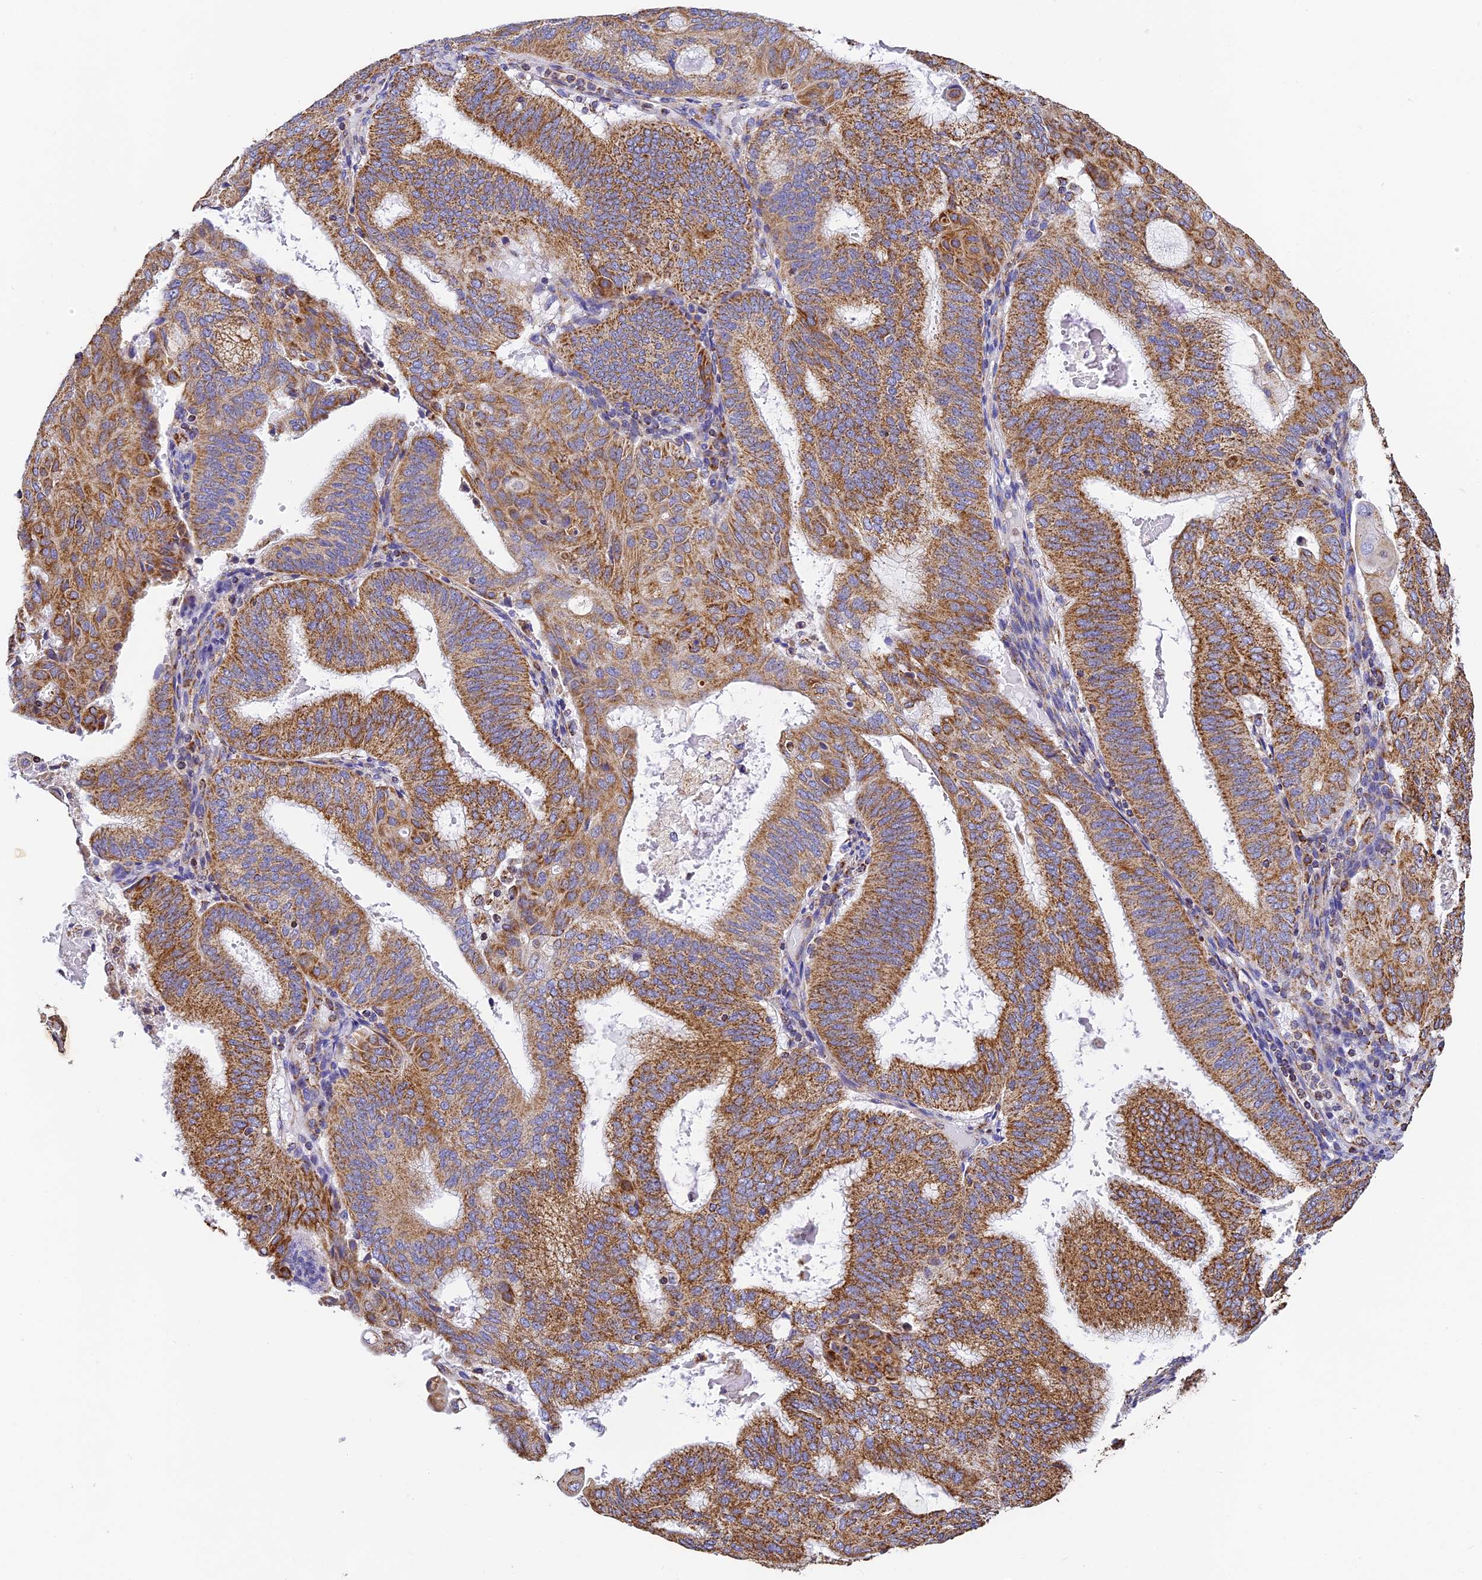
{"staining": {"intensity": "strong", "quantity": ">75%", "location": "cytoplasmic/membranous"}, "tissue": "endometrial cancer", "cell_type": "Tumor cells", "image_type": "cancer", "snomed": [{"axis": "morphology", "description": "Adenocarcinoma, NOS"}, {"axis": "topography", "description": "Endometrium"}], "caption": "Immunohistochemical staining of human endometrial adenocarcinoma displays strong cytoplasmic/membranous protein positivity in approximately >75% of tumor cells. The staining was performed using DAB, with brown indicating positive protein expression. Nuclei are stained blue with hematoxylin.", "gene": "COX6C", "patient": {"sex": "female", "age": 49}}